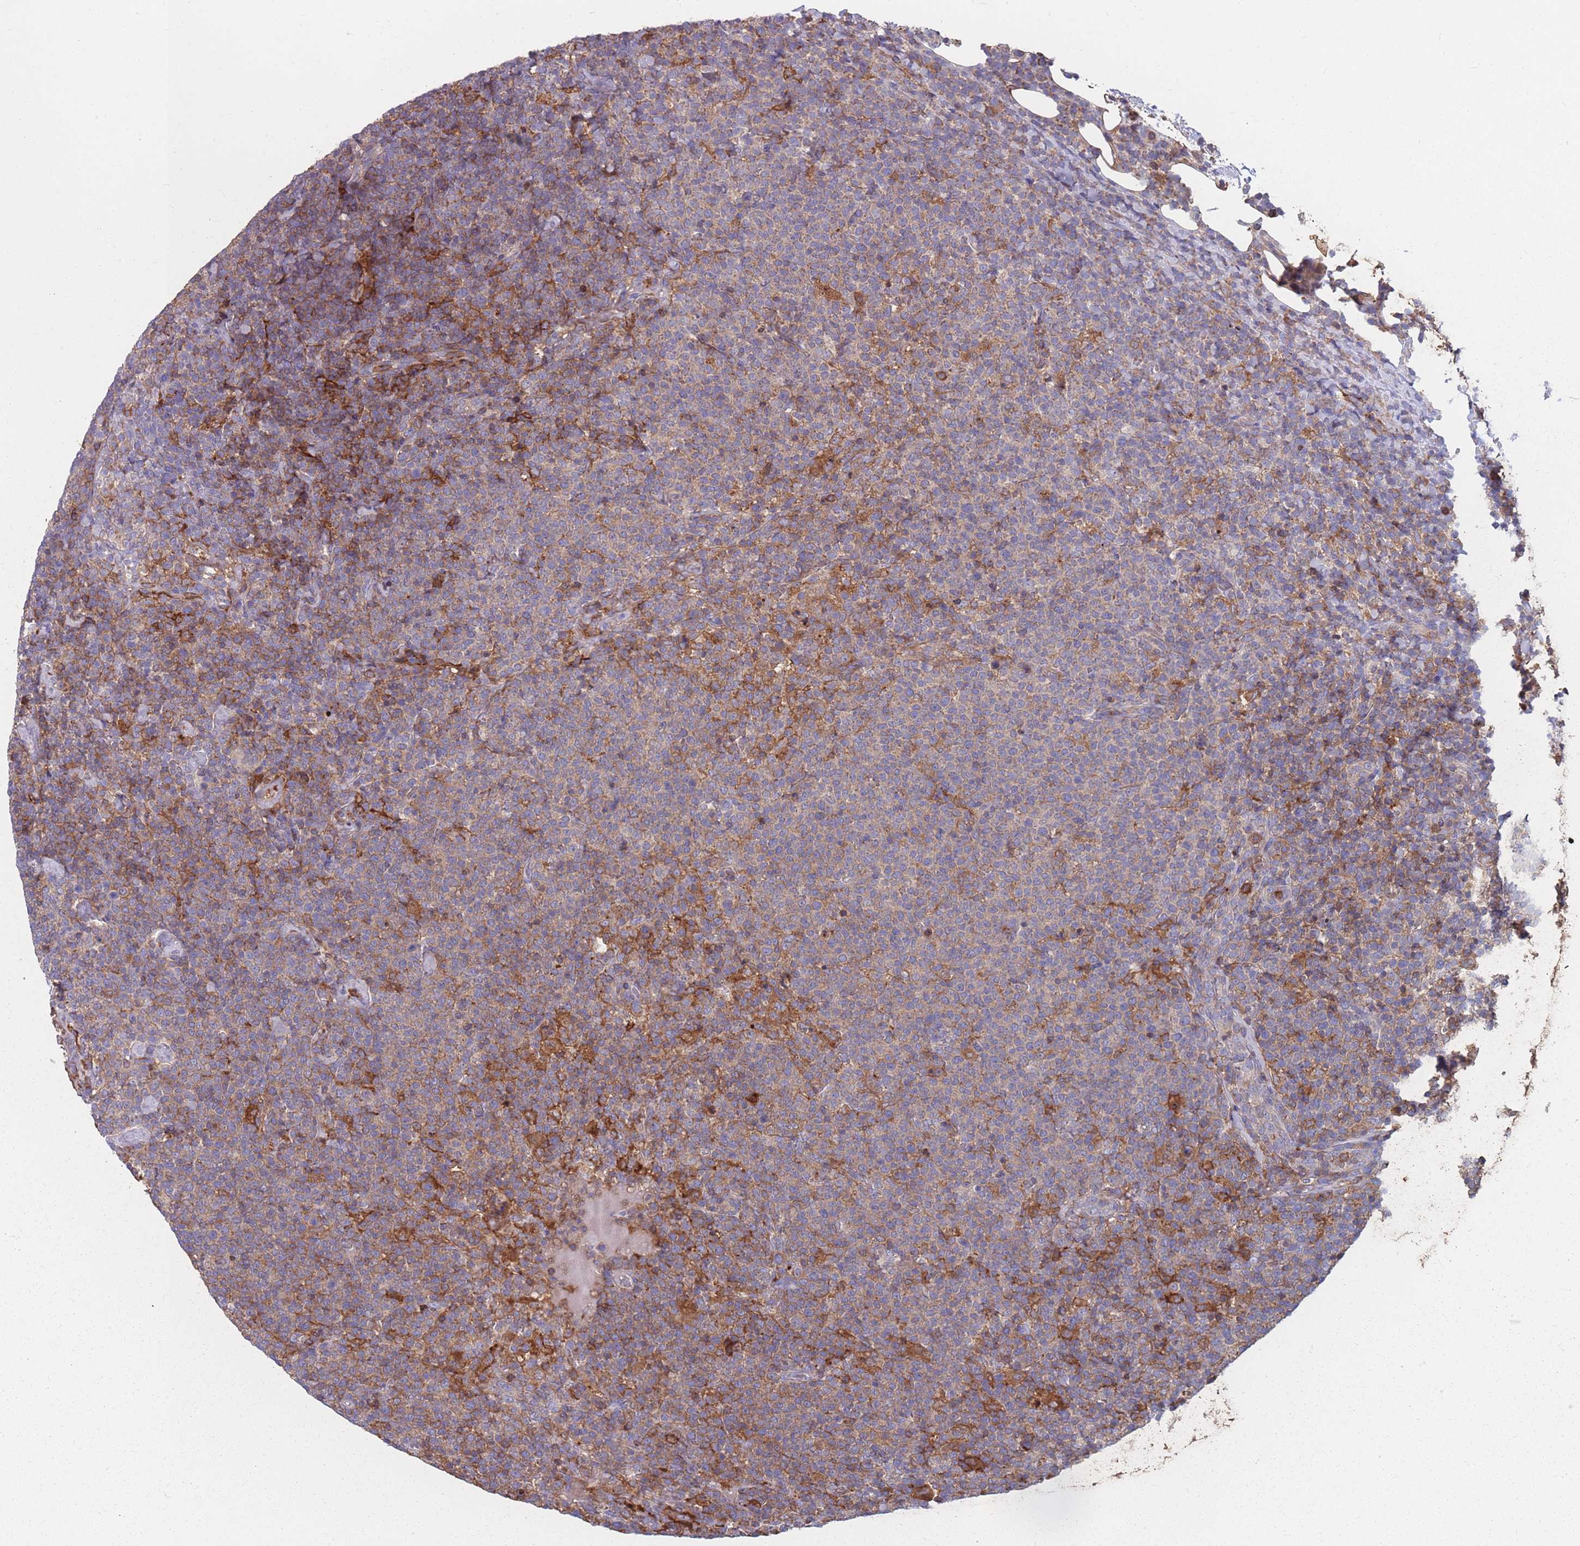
{"staining": {"intensity": "moderate", "quantity": "<25%", "location": "cytoplasmic/membranous"}, "tissue": "lymphoma", "cell_type": "Tumor cells", "image_type": "cancer", "snomed": [{"axis": "morphology", "description": "Malignant lymphoma, non-Hodgkin's type, High grade"}, {"axis": "topography", "description": "Lymph node"}], "caption": "Lymphoma stained with DAB immunohistochemistry exhibits low levels of moderate cytoplasmic/membranous positivity in about <25% of tumor cells.", "gene": "CD33", "patient": {"sex": "male", "age": 61}}